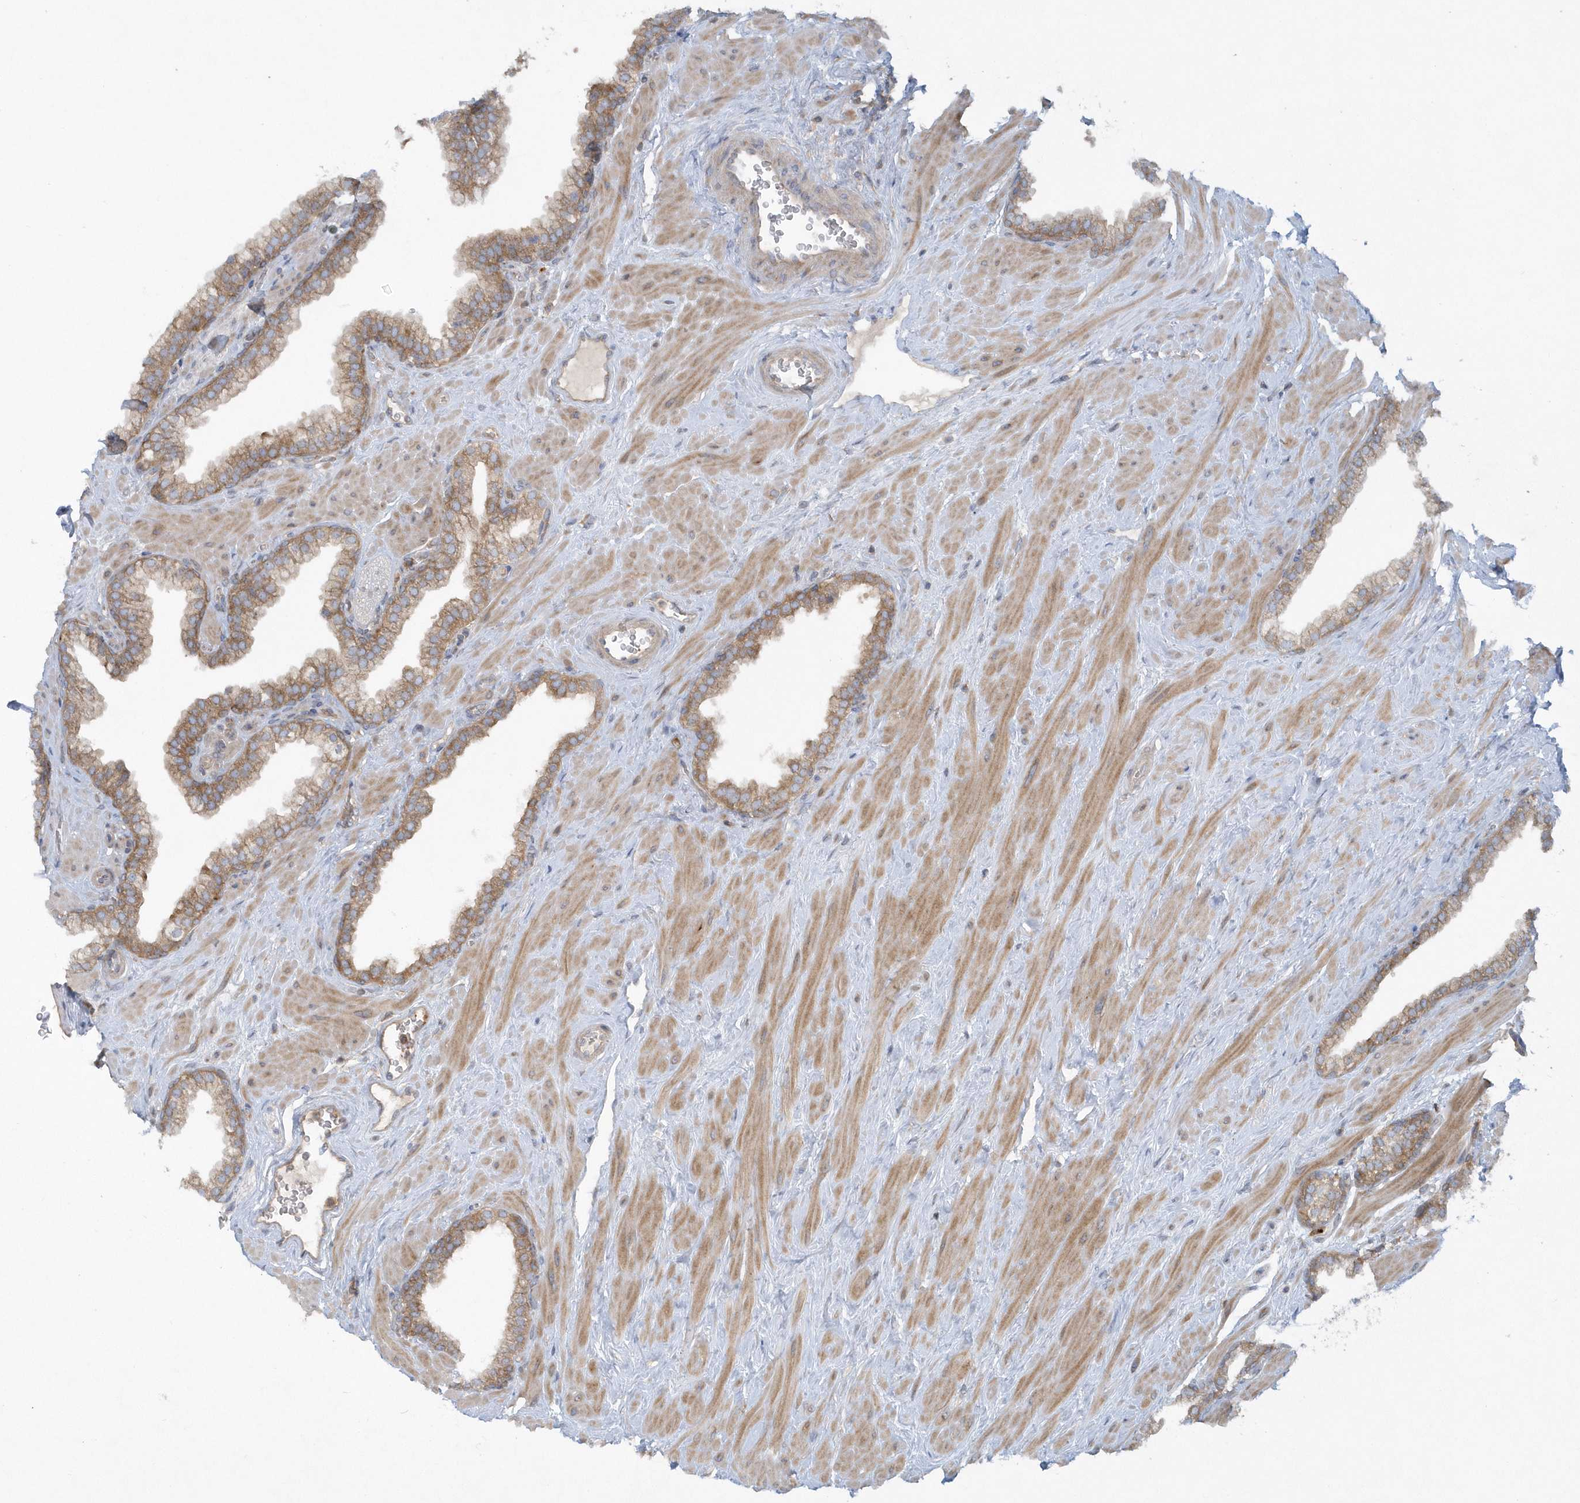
{"staining": {"intensity": "moderate", "quantity": "25%-75%", "location": "cytoplasmic/membranous"}, "tissue": "prostate", "cell_type": "Glandular cells", "image_type": "normal", "snomed": [{"axis": "morphology", "description": "Normal tissue, NOS"}, {"axis": "morphology", "description": "Urothelial carcinoma, Low grade"}, {"axis": "topography", "description": "Urinary bladder"}, {"axis": "topography", "description": "Prostate"}], "caption": "Protein staining of benign prostate displays moderate cytoplasmic/membranous staining in approximately 25%-75% of glandular cells.", "gene": "CNOT10", "patient": {"sex": "male", "age": 60}}